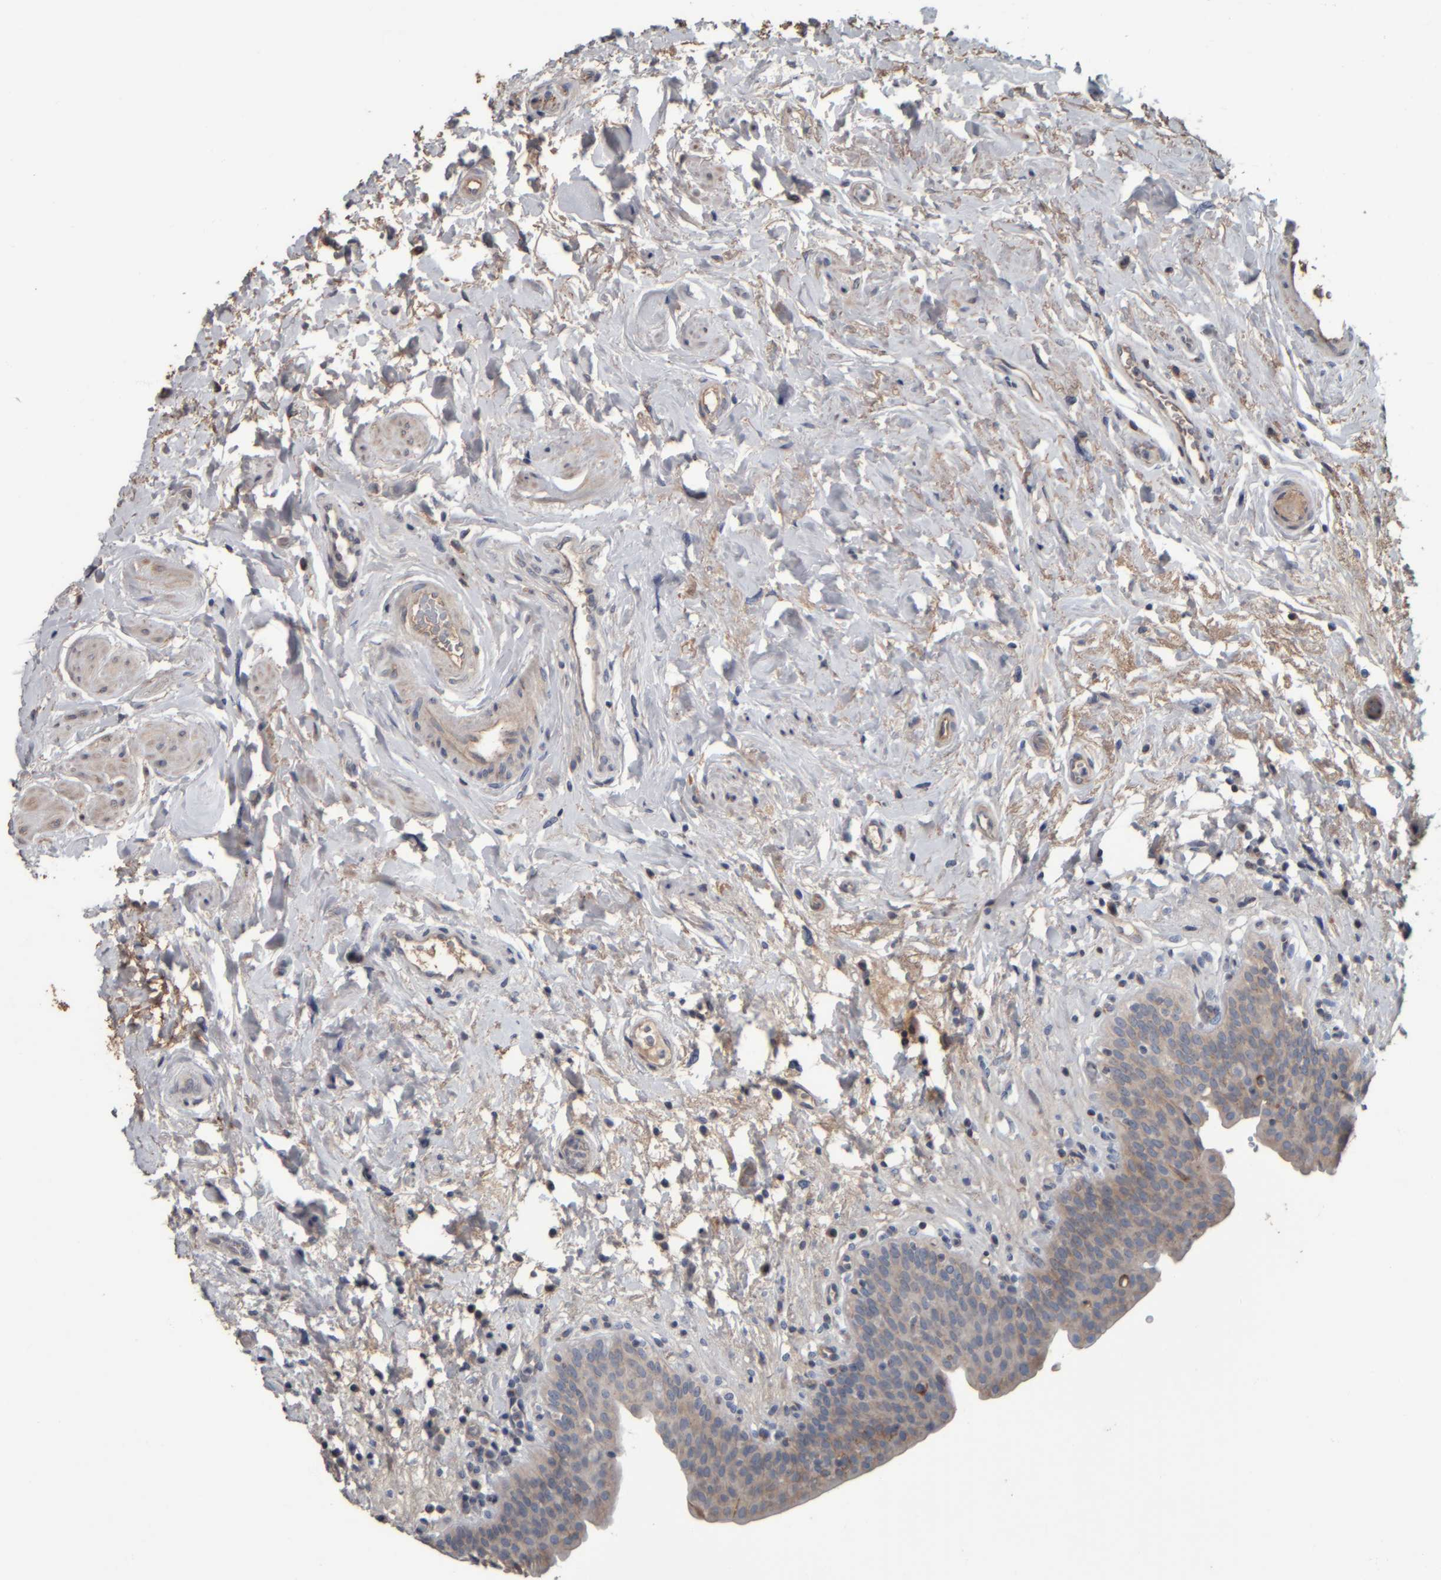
{"staining": {"intensity": "weak", "quantity": "25%-75%", "location": "cytoplasmic/membranous"}, "tissue": "urinary bladder", "cell_type": "Urothelial cells", "image_type": "normal", "snomed": [{"axis": "morphology", "description": "Normal tissue, NOS"}, {"axis": "topography", "description": "Urinary bladder"}], "caption": "Immunohistochemistry (IHC) micrograph of benign urinary bladder stained for a protein (brown), which displays low levels of weak cytoplasmic/membranous expression in approximately 25%-75% of urothelial cells.", "gene": "CAVIN4", "patient": {"sex": "male", "age": 83}}